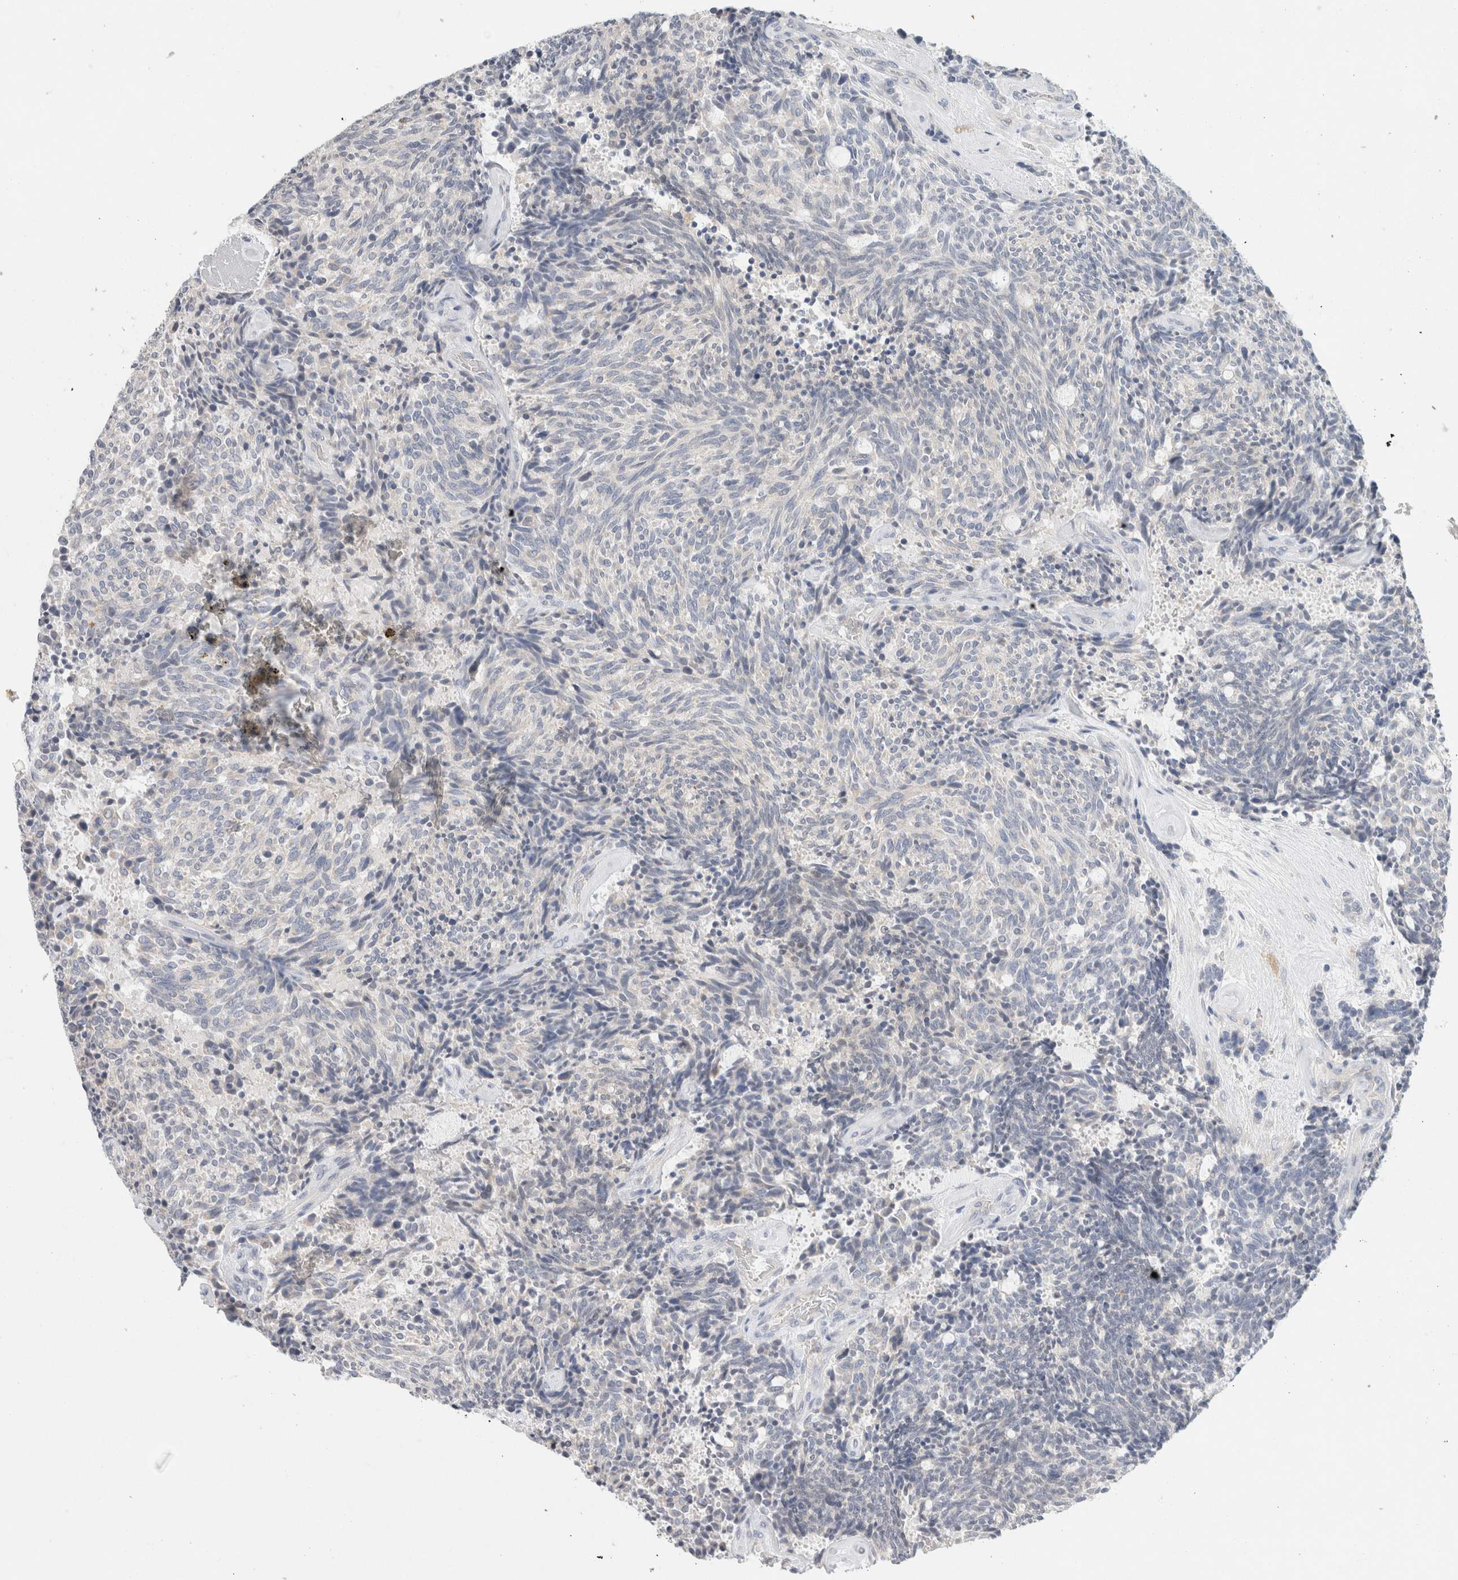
{"staining": {"intensity": "negative", "quantity": "none", "location": "none"}, "tissue": "carcinoid", "cell_type": "Tumor cells", "image_type": "cancer", "snomed": [{"axis": "morphology", "description": "Carcinoid, malignant, NOS"}, {"axis": "topography", "description": "Pancreas"}], "caption": "This is a micrograph of immunohistochemistry staining of carcinoid, which shows no positivity in tumor cells. Nuclei are stained in blue.", "gene": "MPP2", "patient": {"sex": "female", "age": 54}}